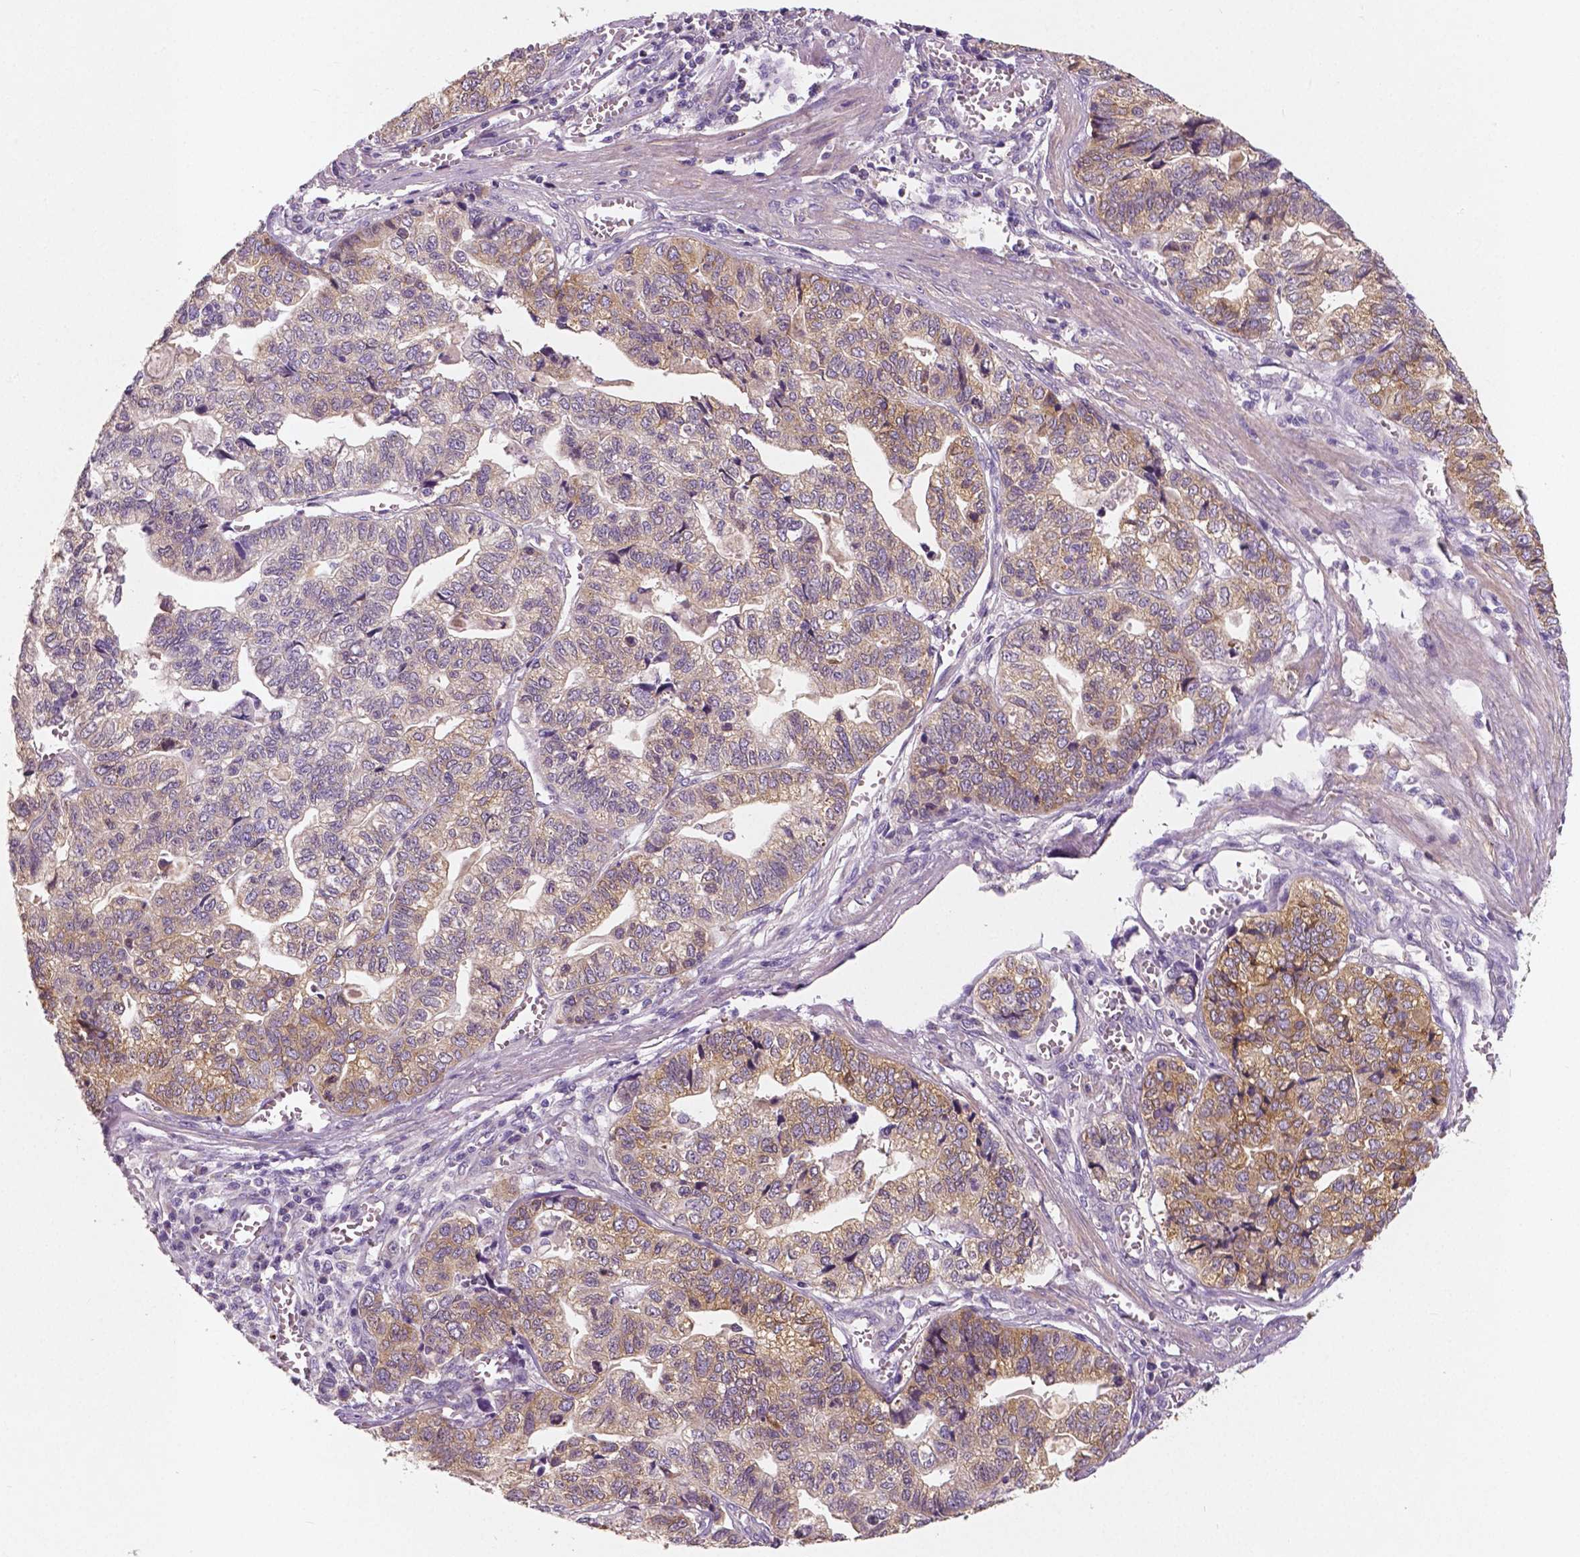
{"staining": {"intensity": "weak", "quantity": ">75%", "location": "cytoplasmic/membranous"}, "tissue": "stomach cancer", "cell_type": "Tumor cells", "image_type": "cancer", "snomed": [{"axis": "morphology", "description": "Adenocarcinoma, NOS"}, {"axis": "topography", "description": "Stomach, upper"}], "caption": "Tumor cells display weak cytoplasmic/membranous positivity in approximately >75% of cells in stomach cancer.", "gene": "LSM14B", "patient": {"sex": "female", "age": 67}}